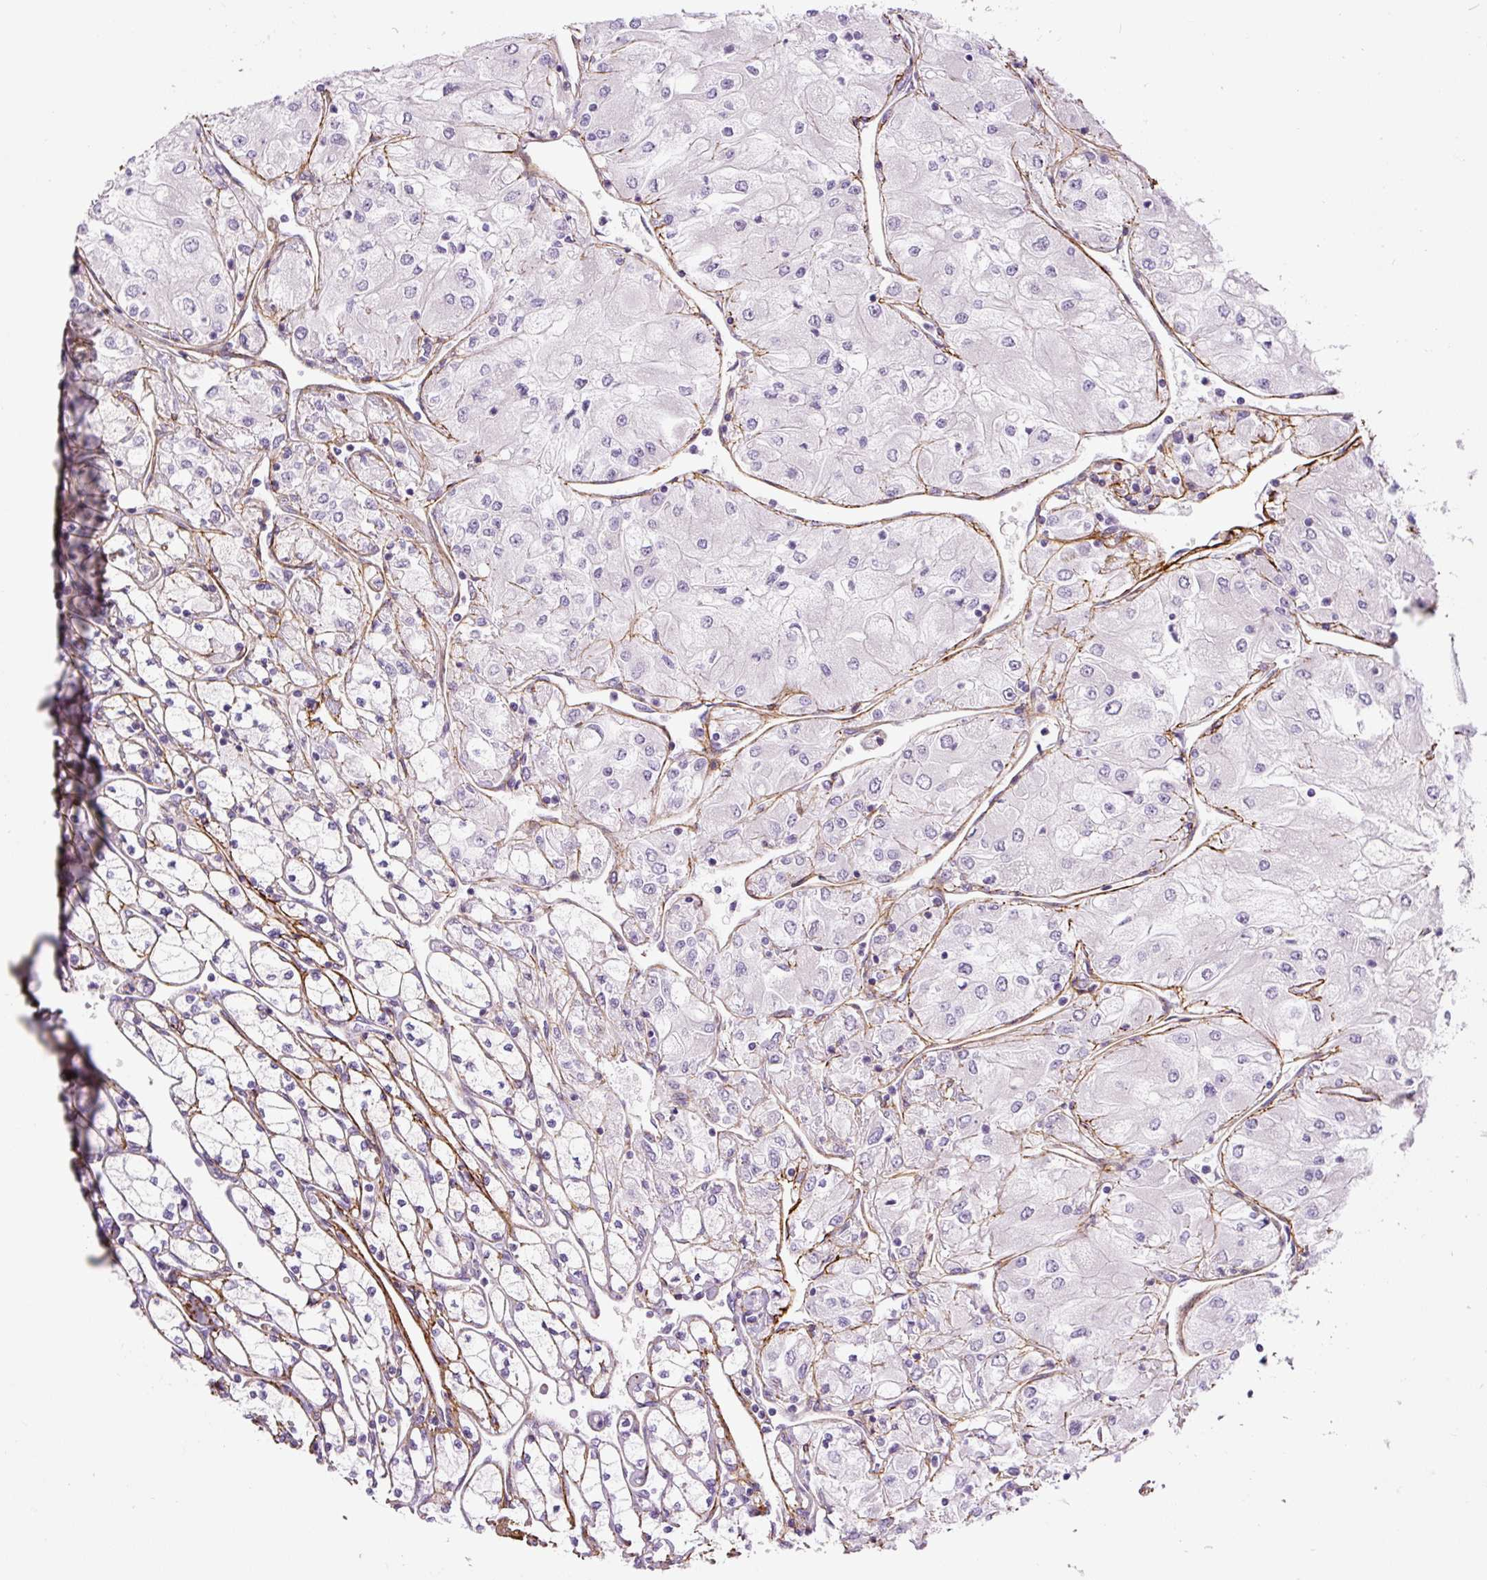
{"staining": {"intensity": "negative", "quantity": "none", "location": "none"}, "tissue": "renal cancer", "cell_type": "Tumor cells", "image_type": "cancer", "snomed": [{"axis": "morphology", "description": "Adenocarcinoma, NOS"}, {"axis": "topography", "description": "Kidney"}], "caption": "High power microscopy micrograph of an immunohistochemistry histopathology image of adenocarcinoma (renal), revealing no significant staining in tumor cells.", "gene": "FBN1", "patient": {"sex": "male", "age": 80}}